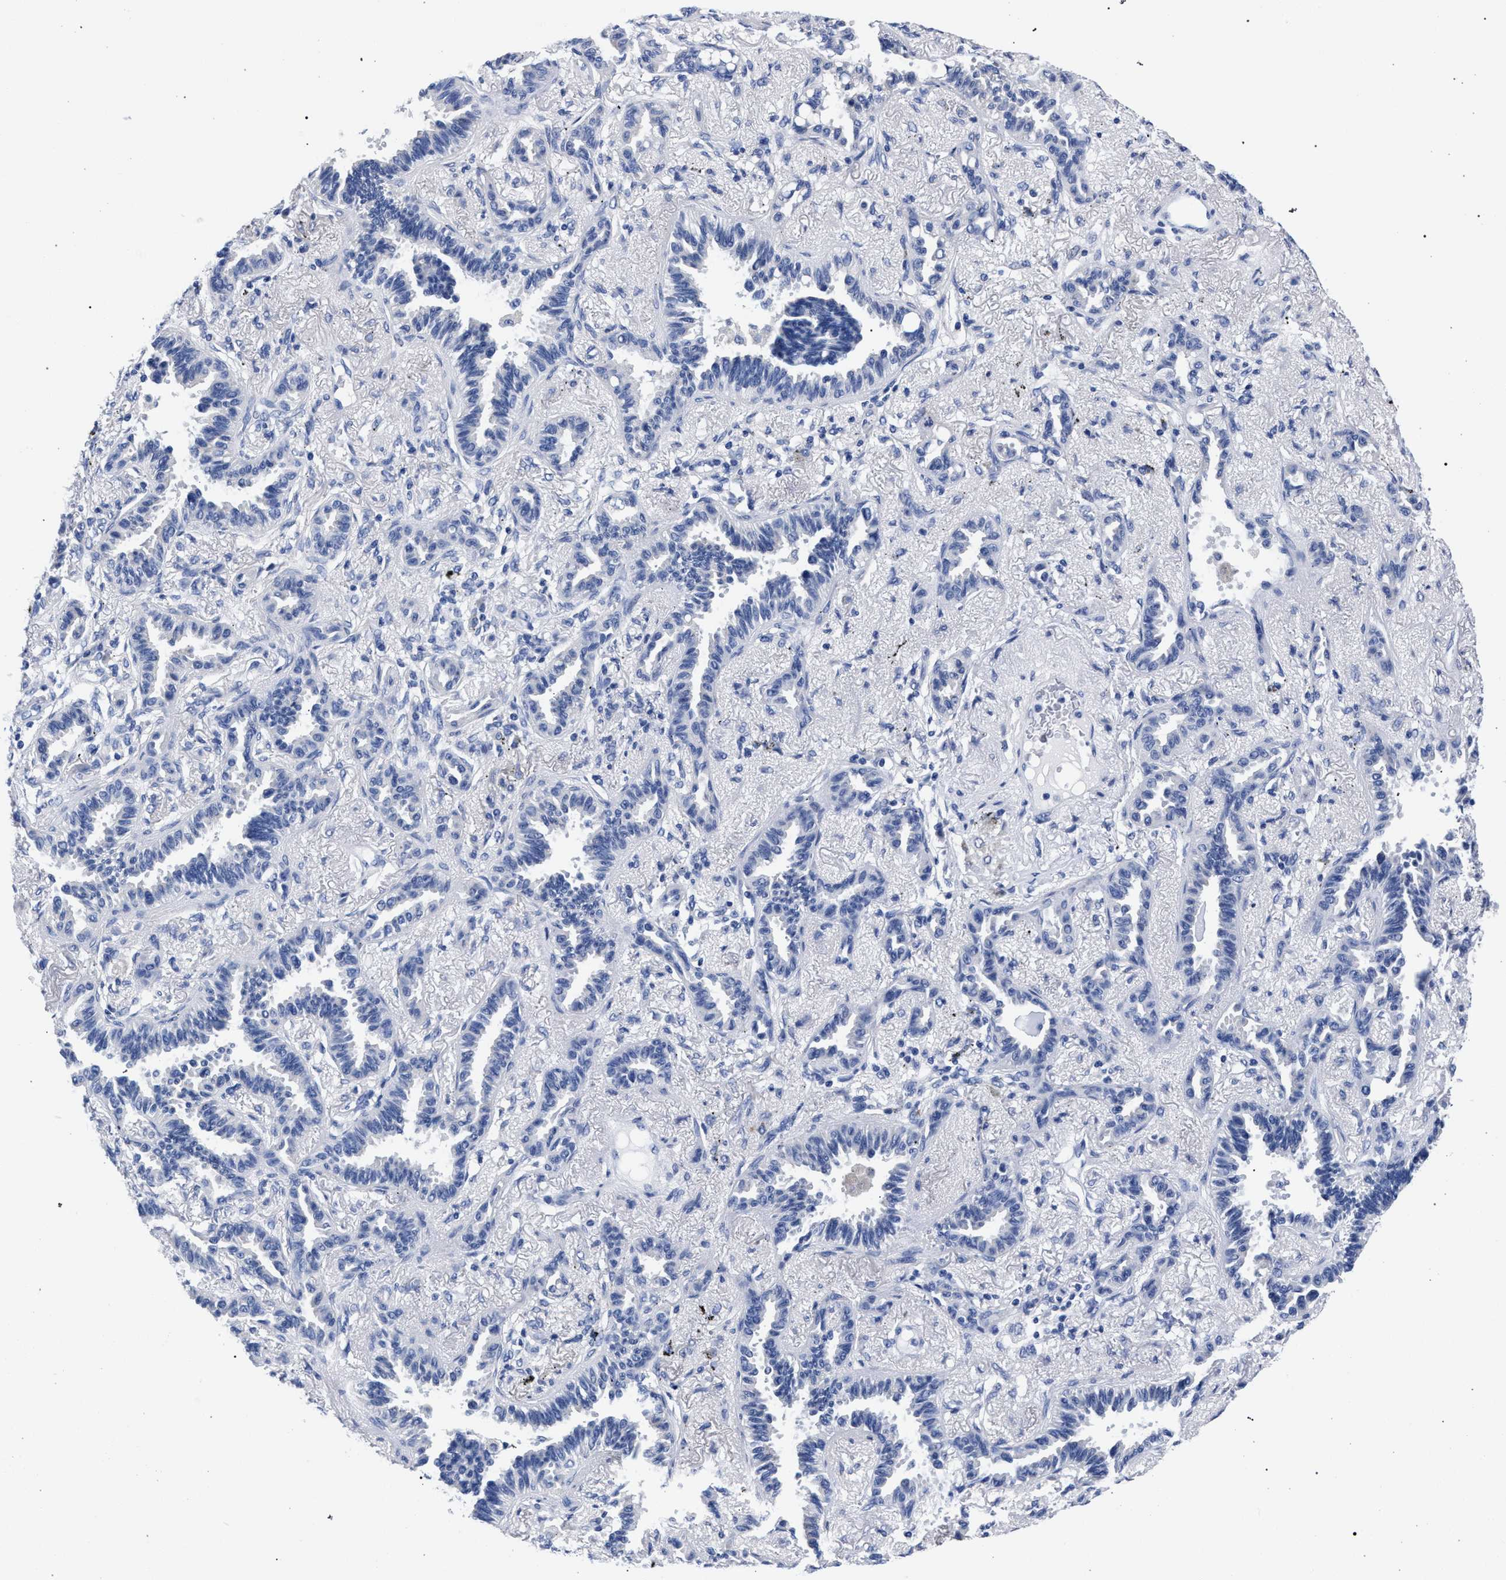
{"staining": {"intensity": "negative", "quantity": "none", "location": "none"}, "tissue": "lung cancer", "cell_type": "Tumor cells", "image_type": "cancer", "snomed": [{"axis": "morphology", "description": "Adenocarcinoma, NOS"}, {"axis": "topography", "description": "Lung"}], "caption": "DAB immunohistochemical staining of human adenocarcinoma (lung) demonstrates no significant staining in tumor cells.", "gene": "AKAP4", "patient": {"sex": "male", "age": 59}}